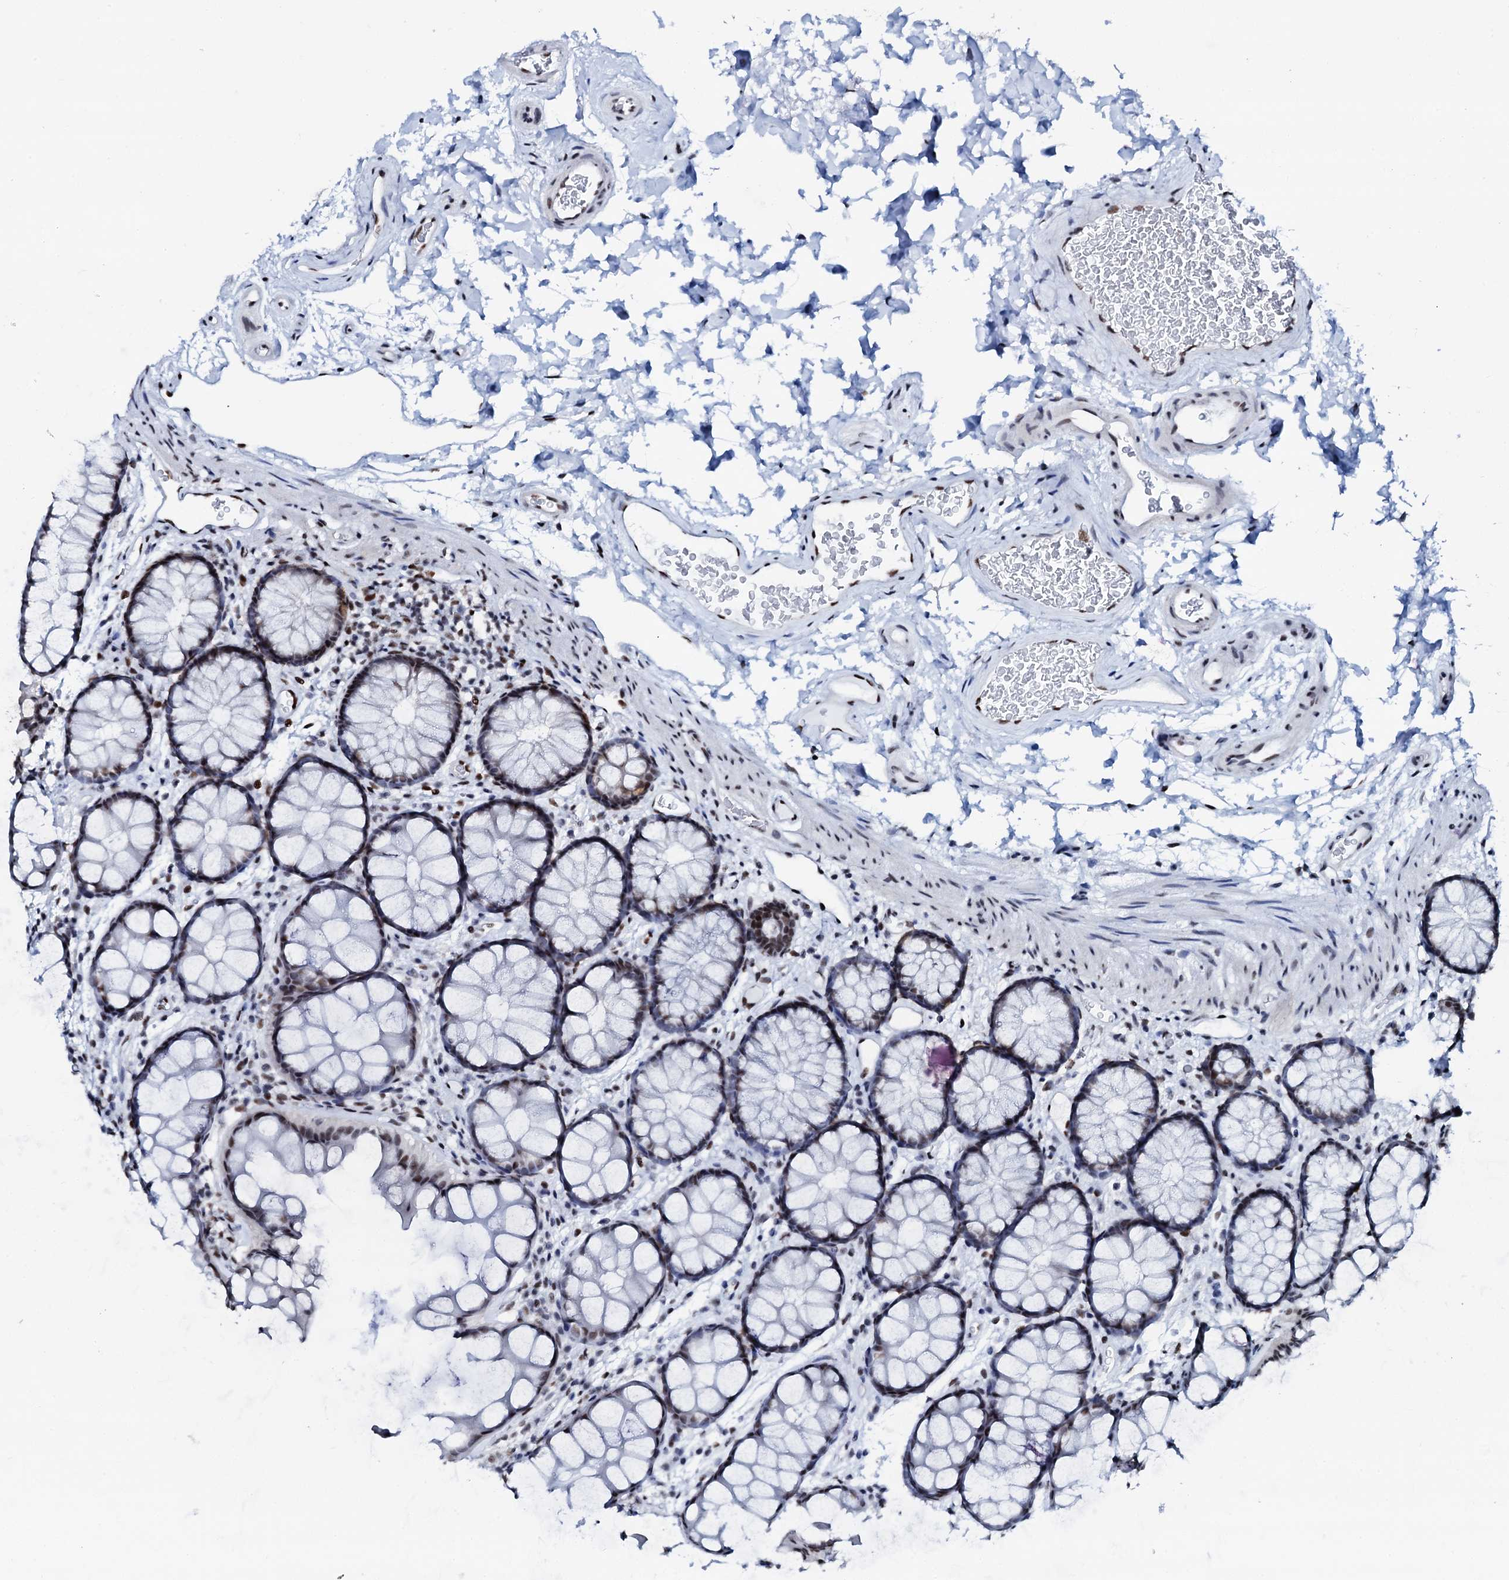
{"staining": {"intensity": "strong", "quantity": ">75%", "location": "nuclear"}, "tissue": "colon", "cell_type": "Endothelial cells", "image_type": "normal", "snomed": [{"axis": "morphology", "description": "Normal tissue, NOS"}, {"axis": "topography", "description": "Colon"}], "caption": "Immunohistochemistry staining of normal colon, which demonstrates high levels of strong nuclear positivity in approximately >75% of endothelial cells indicating strong nuclear protein staining. The staining was performed using DAB (brown) for protein detection and nuclei were counterstained in hematoxylin (blue).", "gene": "NKAPD1", "patient": {"sex": "female", "age": 82}}